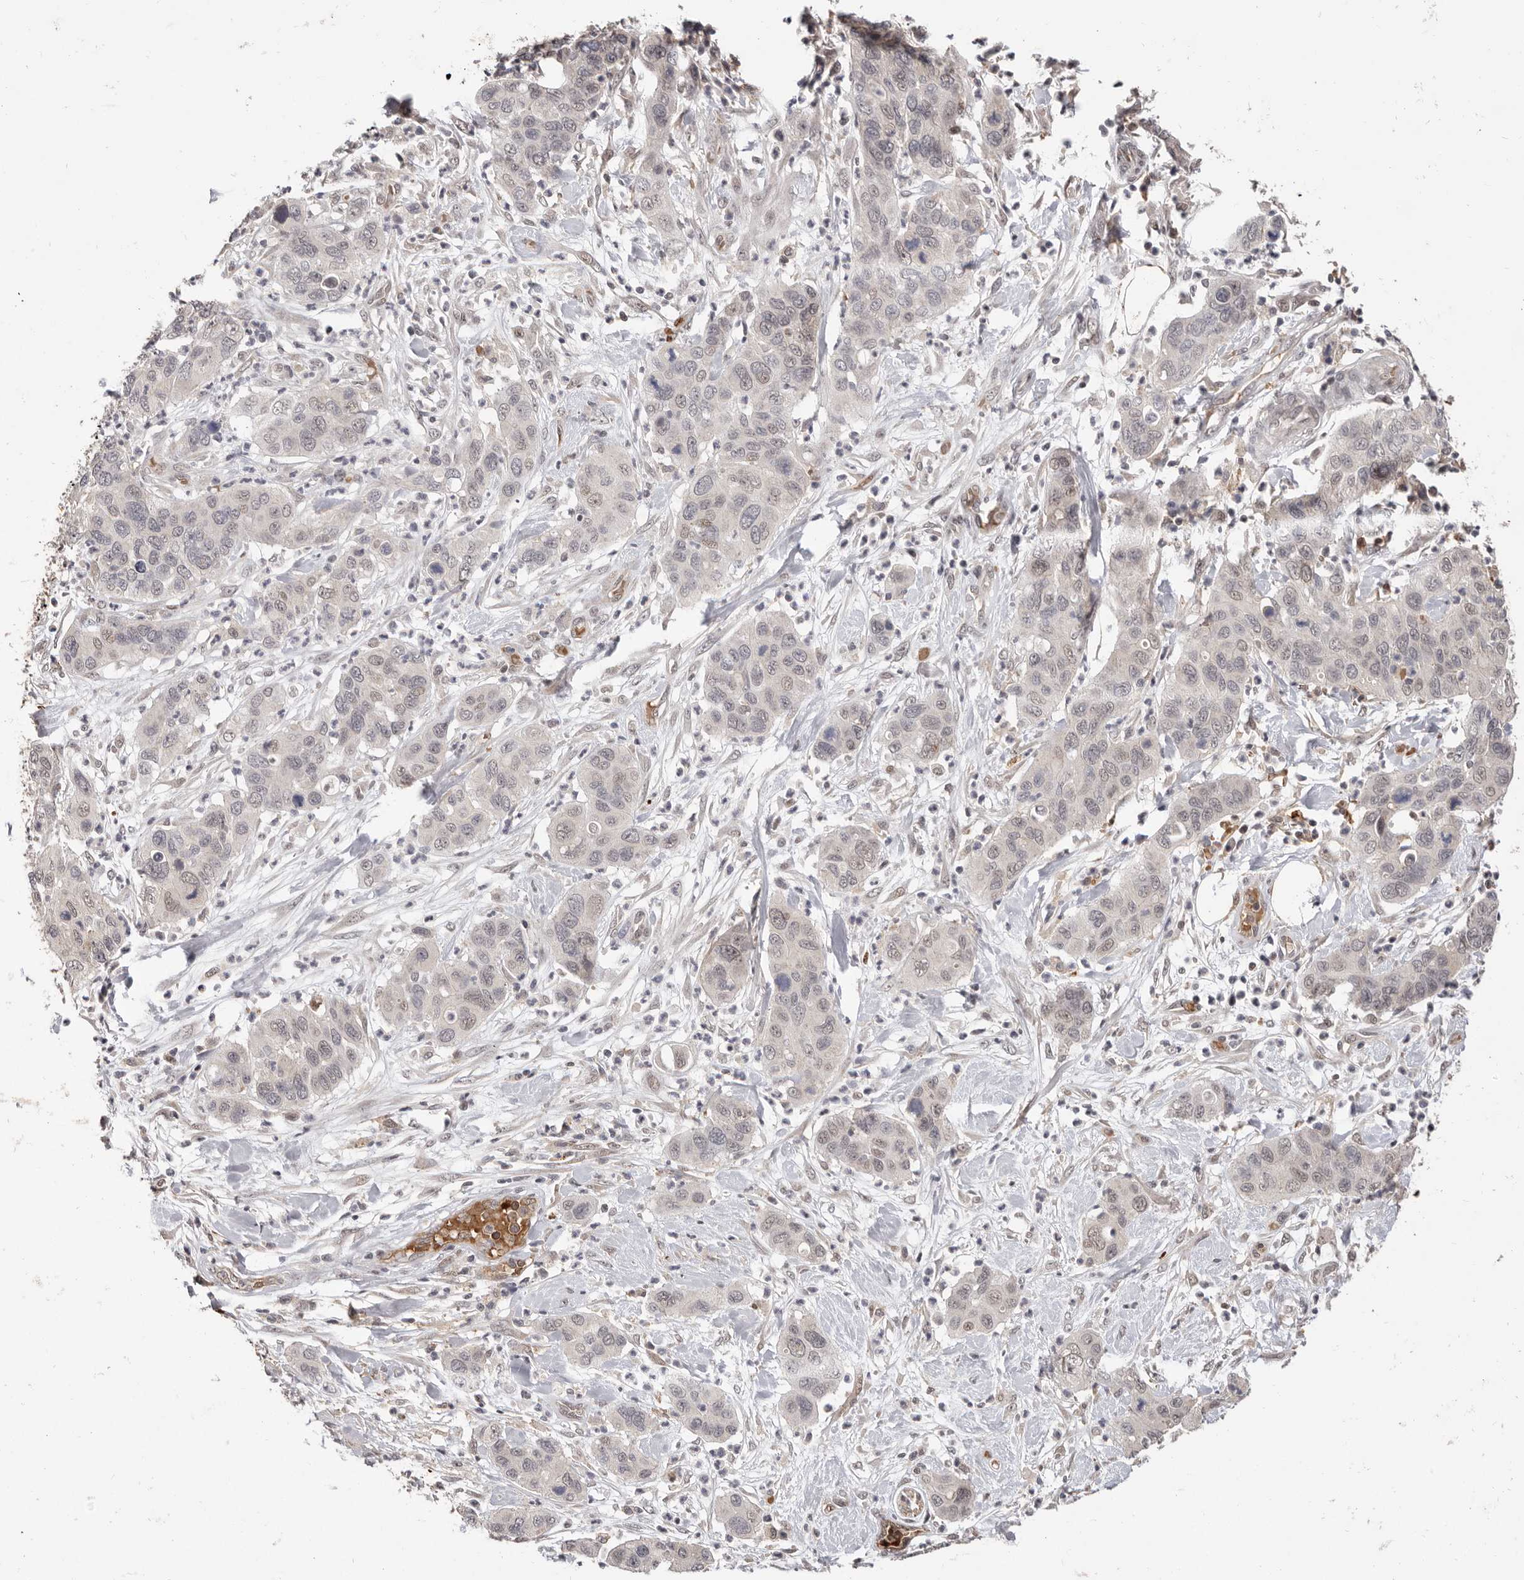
{"staining": {"intensity": "weak", "quantity": "<25%", "location": "nuclear"}, "tissue": "pancreatic cancer", "cell_type": "Tumor cells", "image_type": "cancer", "snomed": [{"axis": "morphology", "description": "Adenocarcinoma, NOS"}, {"axis": "topography", "description": "Pancreas"}], "caption": "Immunohistochemistry micrograph of neoplastic tissue: human pancreatic cancer stained with DAB displays no significant protein positivity in tumor cells.", "gene": "NCOA3", "patient": {"sex": "female", "age": 71}}